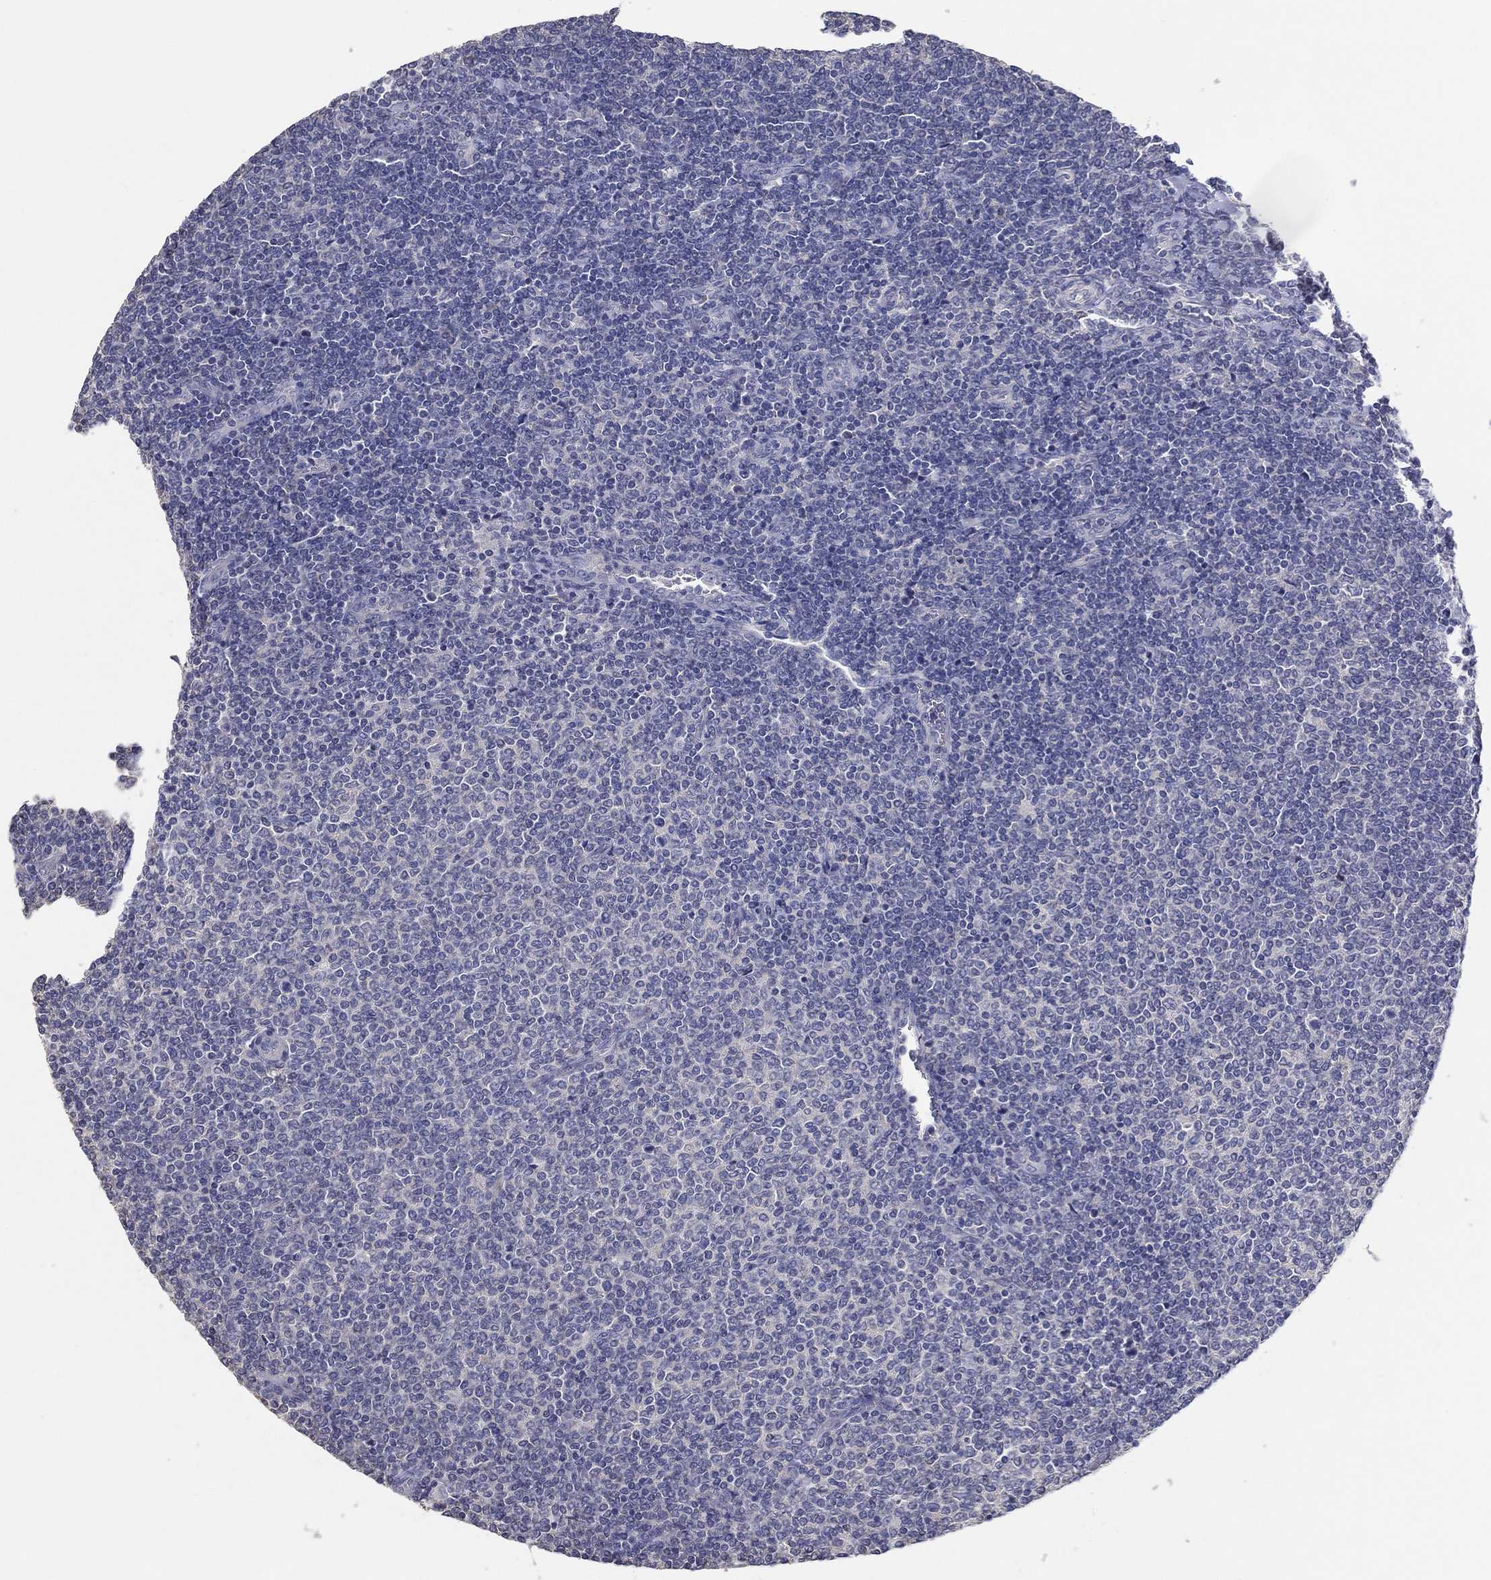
{"staining": {"intensity": "negative", "quantity": "none", "location": "none"}, "tissue": "lymphoma", "cell_type": "Tumor cells", "image_type": "cancer", "snomed": [{"axis": "morphology", "description": "Malignant lymphoma, non-Hodgkin's type, Low grade"}, {"axis": "topography", "description": "Lymph node"}], "caption": "This is an immunohistochemistry photomicrograph of human lymphoma. There is no expression in tumor cells.", "gene": "DOCK3", "patient": {"sex": "male", "age": 52}}